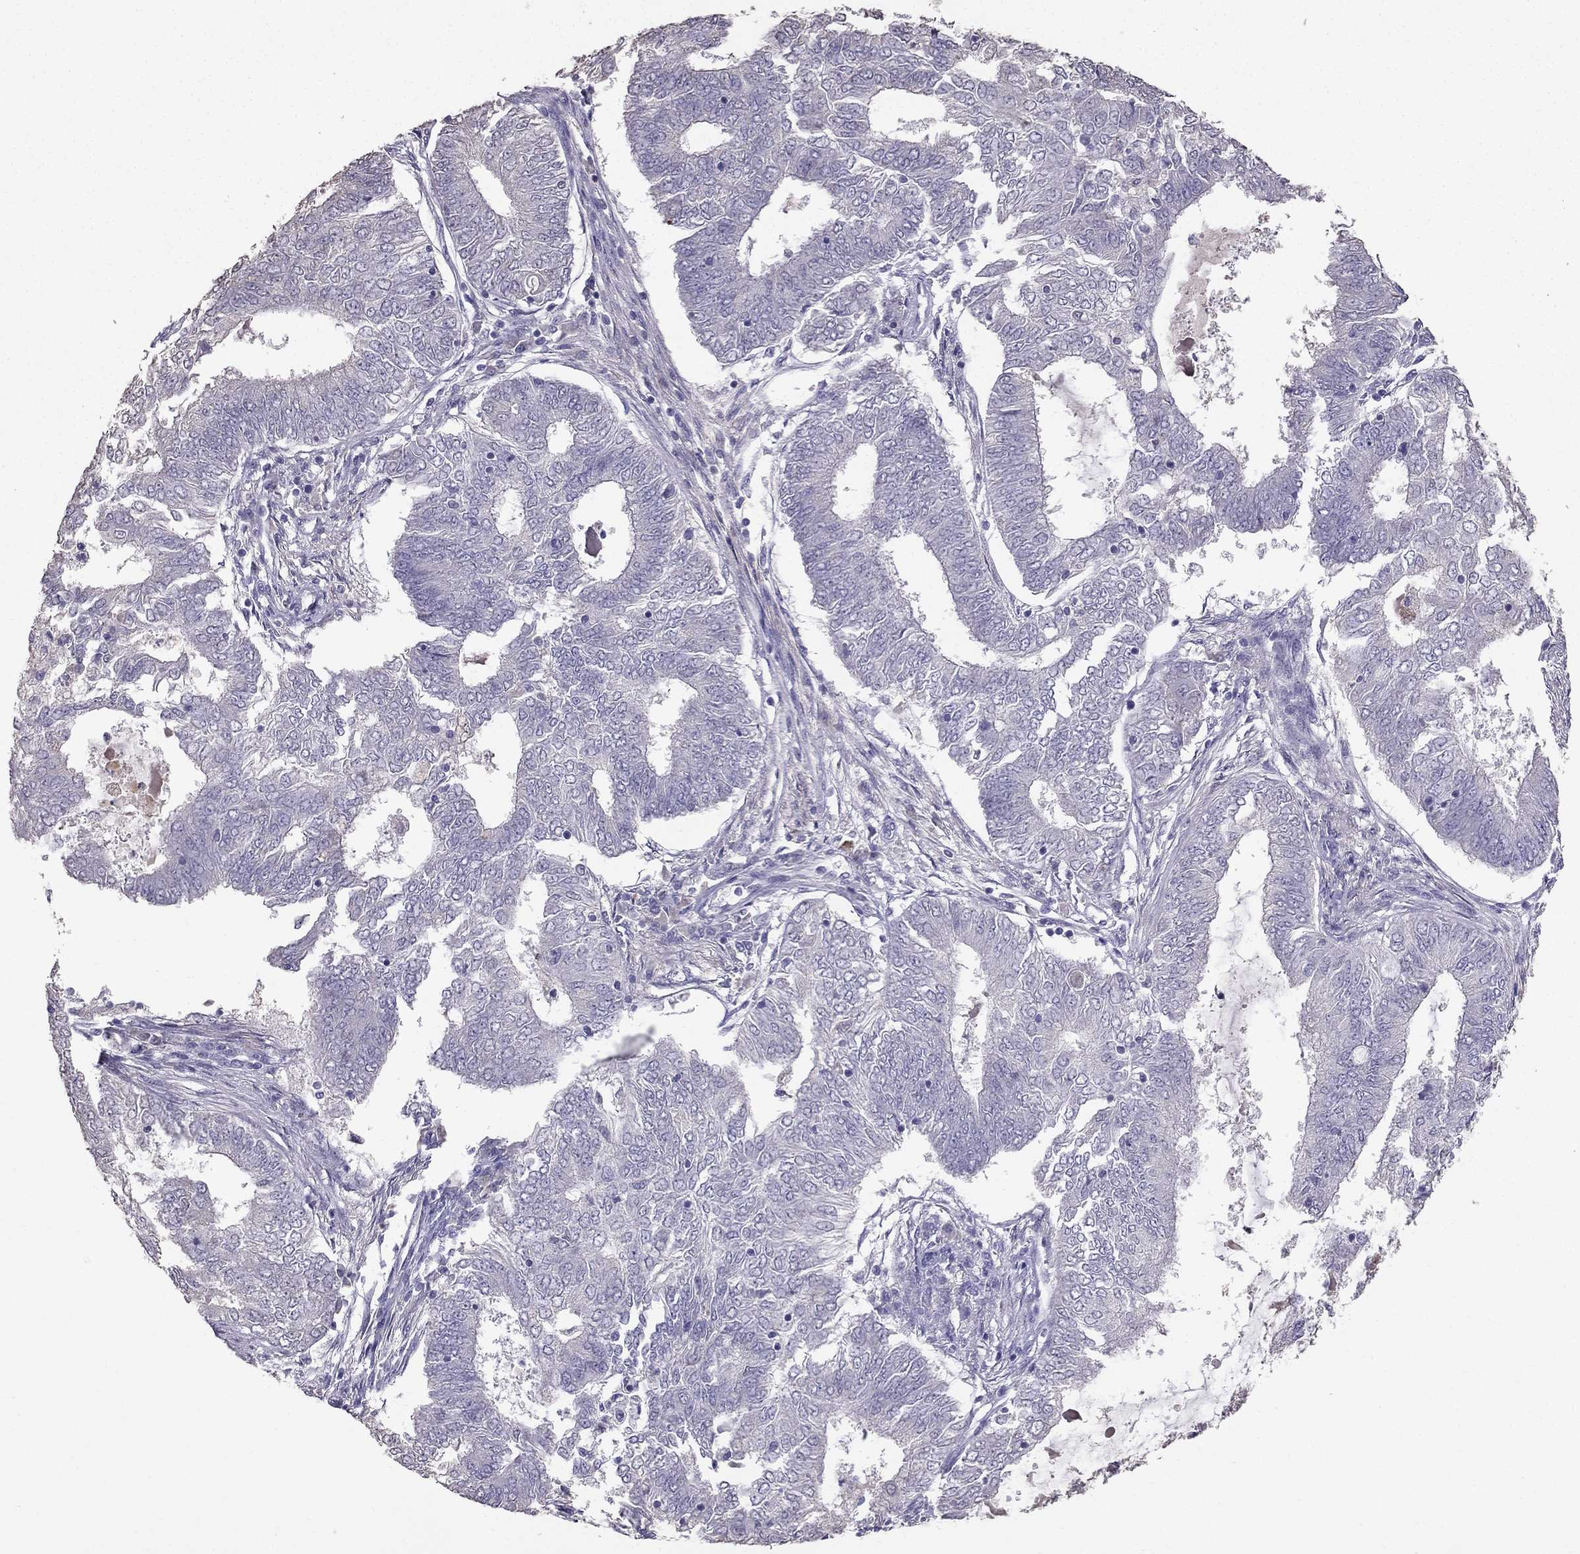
{"staining": {"intensity": "negative", "quantity": "none", "location": "none"}, "tissue": "endometrial cancer", "cell_type": "Tumor cells", "image_type": "cancer", "snomed": [{"axis": "morphology", "description": "Adenocarcinoma, NOS"}, {"axis": "topography", "description": "Endometrium"}], "caption": "A micrograph of human adenocarcinoma (endometrial) is negative for staining in tumor cells. (DAB (3,3'-diaminobenzidine) immunohistochemistry (IHC), high magnification).", "gene": "SCG5", "patient": {"sex": "female", "age": 62}}